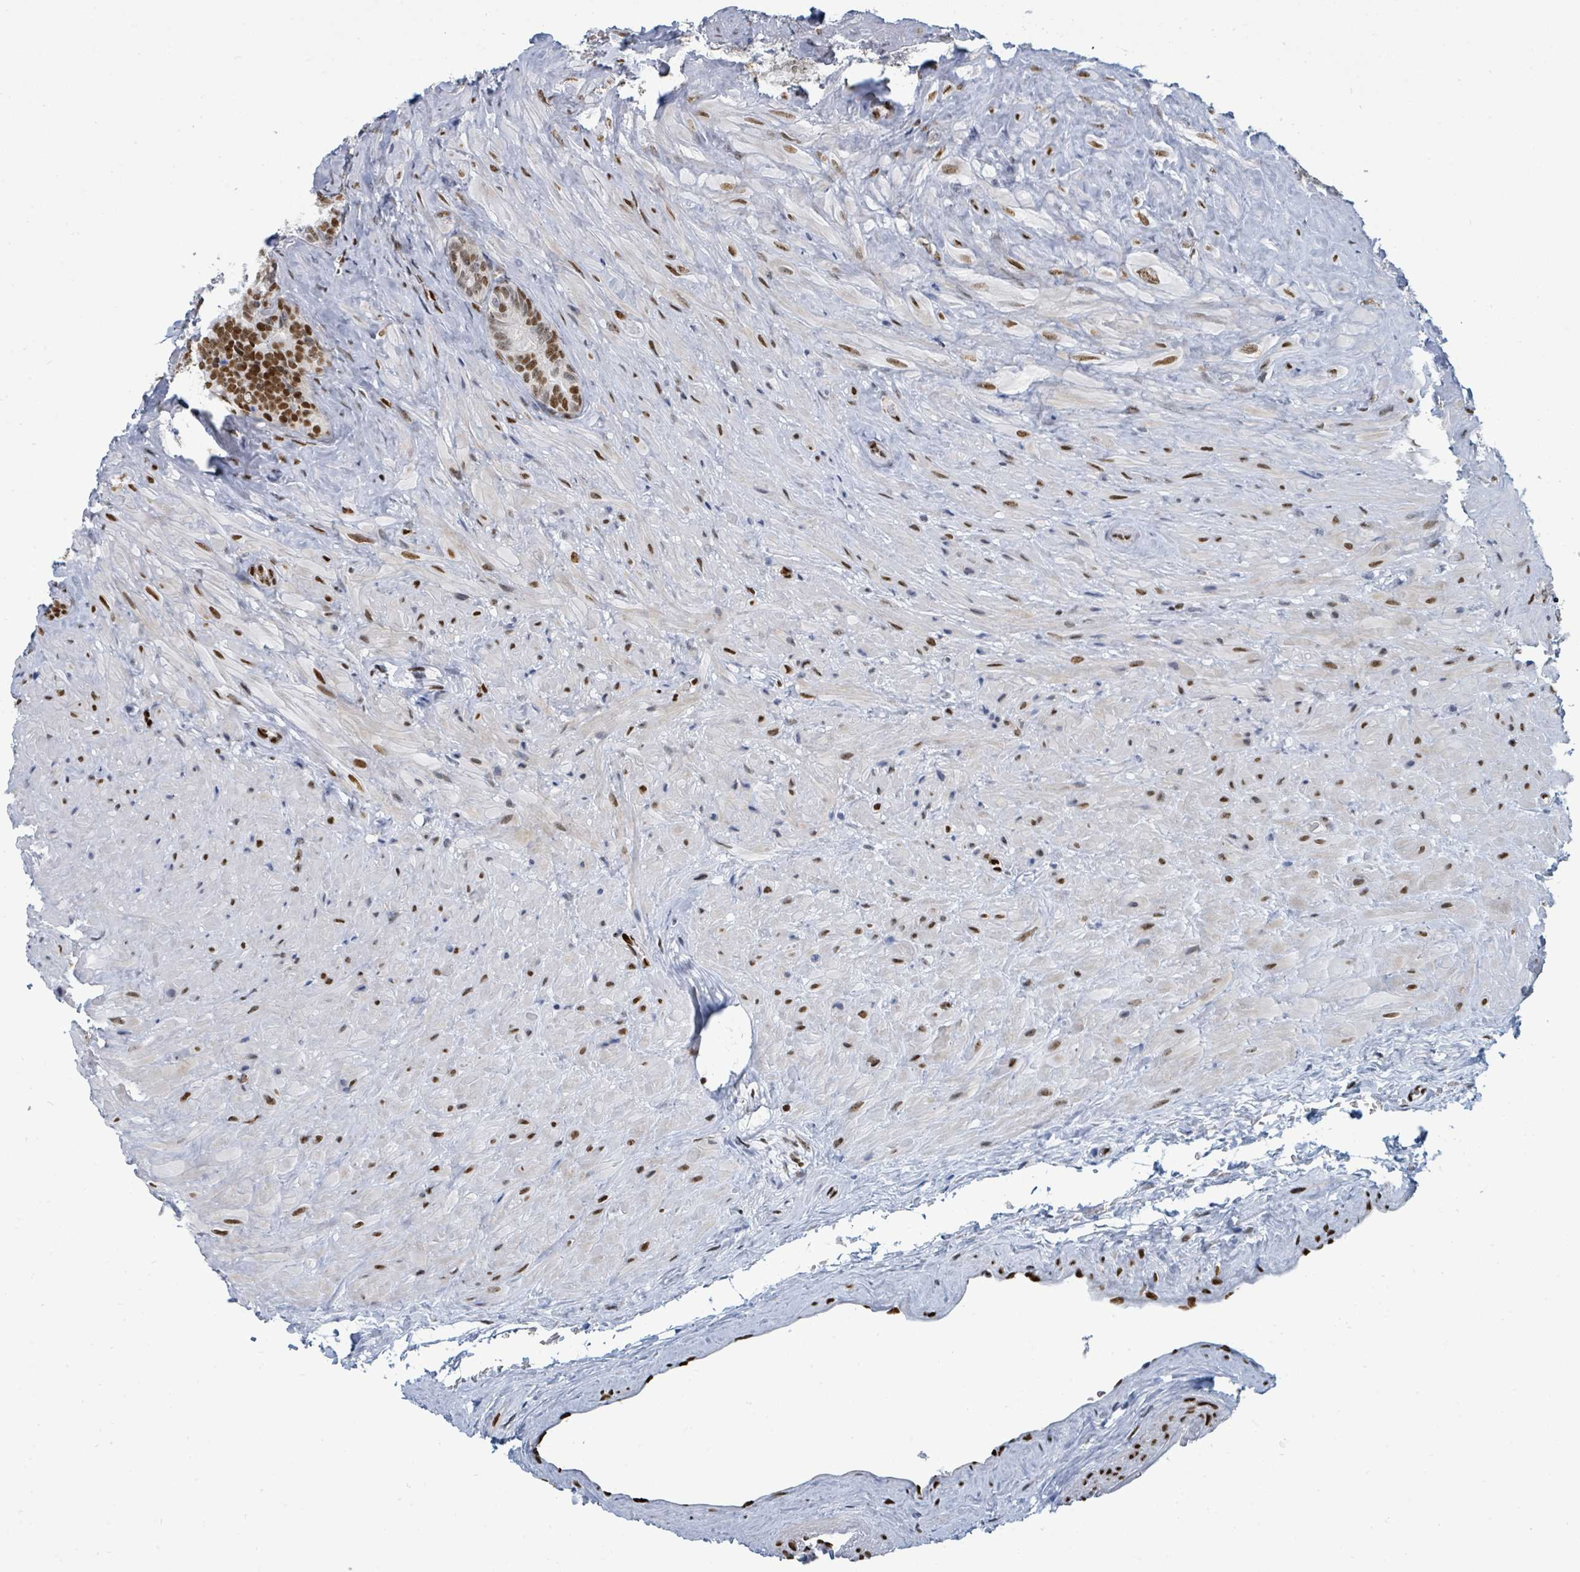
{"staining": {"intensity": "moderate", "quantity": "25%-75%", "location": "nuclear"}, "tissue": "seminal vesicle", "cell_type": "Glandular cells", "image_type": "normal", "snomed": [{"axis": "morphology", "description": "Normal tissue, NOS"}, {"axis": "topography", "description": "Seminal veicle"}], "caption": "Immunohistochemical staining of unremarkable human seminal vesicle exhibits moderate nuclear protein positivity in about 25%-75% of glandular cells. (Brightfield microscopy of DAB IHC at high magnification).", "gene": "SUMO2", "patient": {"sex": "male", "age": 62}}